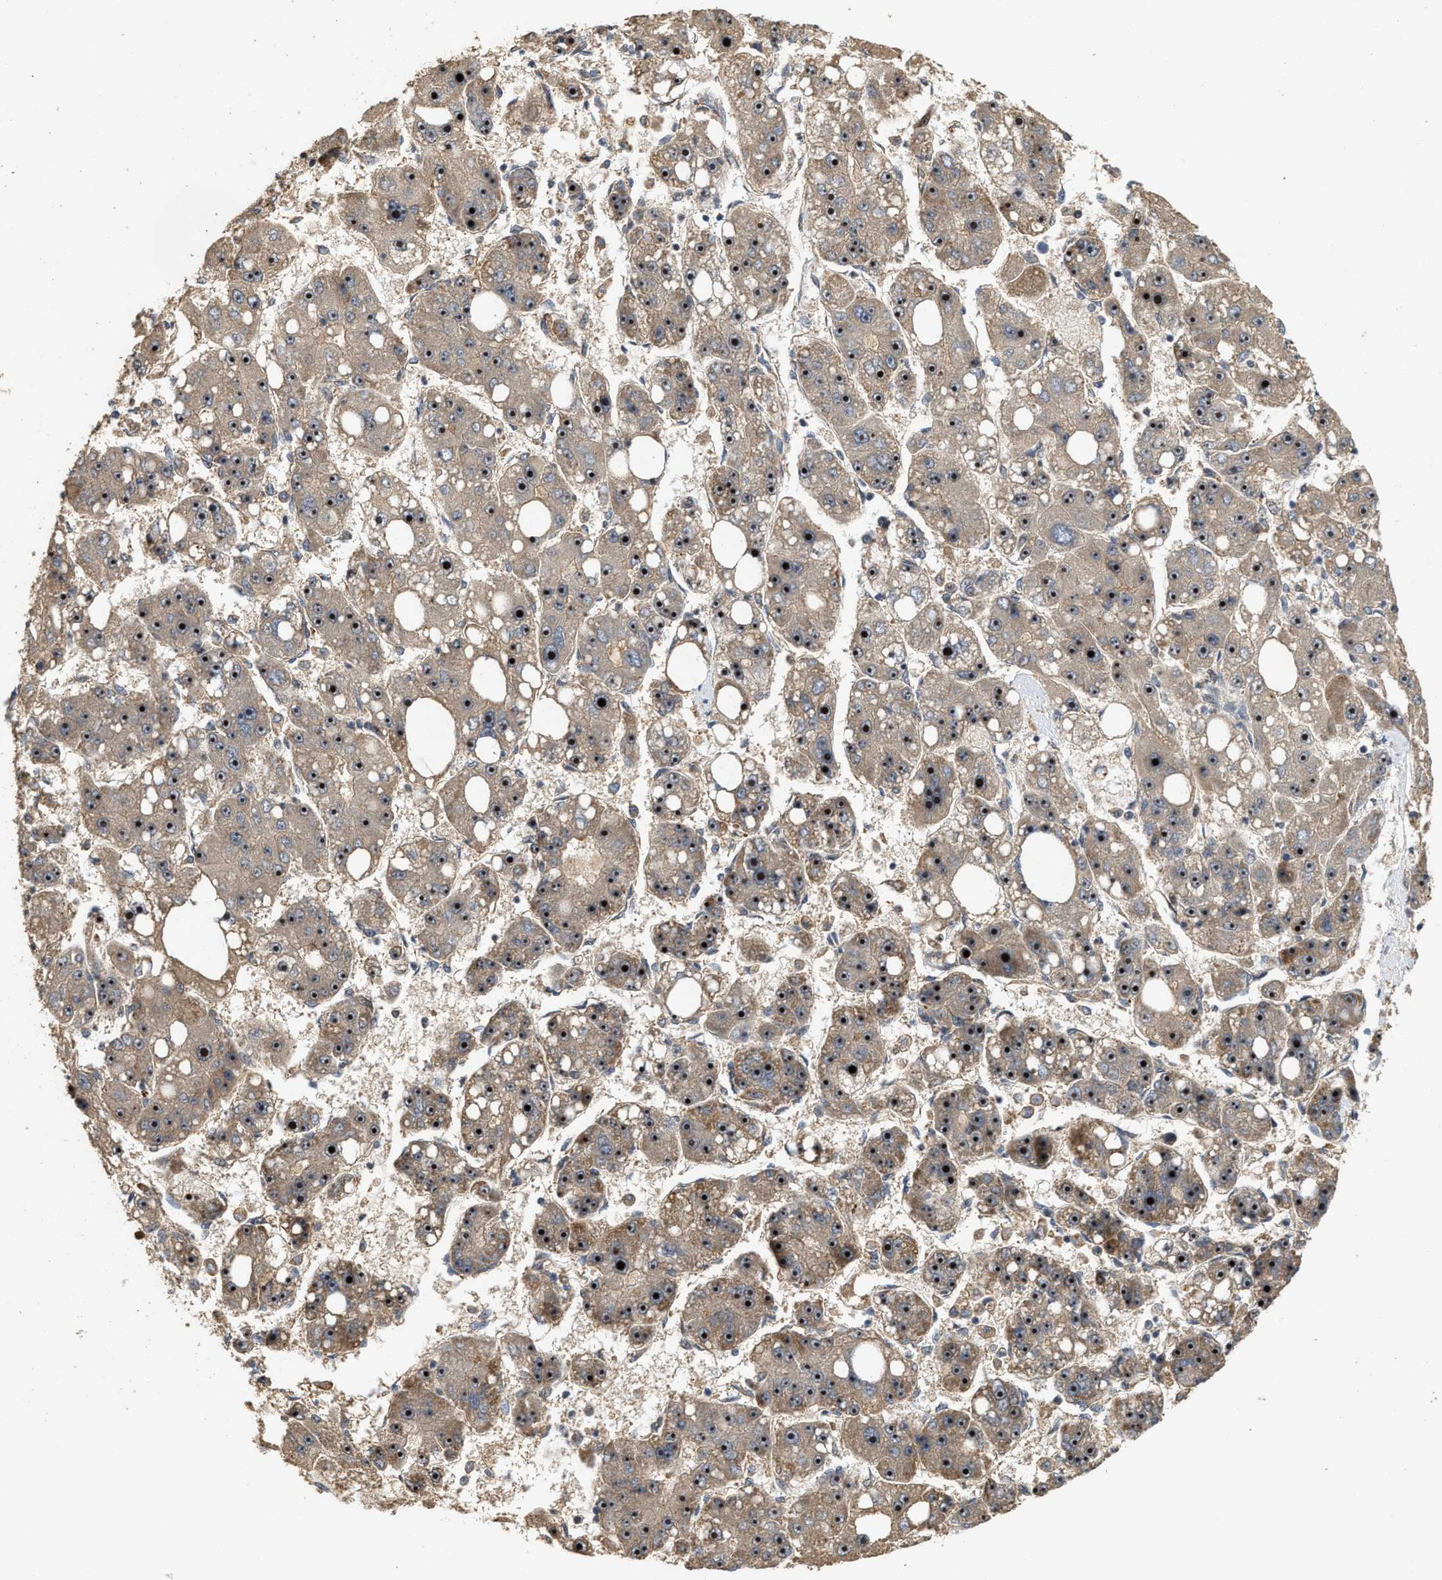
{"staining": {"intensity": "strong", "quantity": ">75%", "location": "cytoplasmic/membranous,nuclear"}, "tissue": "liver cancer", "cell_type": "Tumor cells", "image_type": "cancer", "snomed": [{"axis": "morphology", "description": "Carcinoma, Hepatocellular, NOS"}, {"axis": "topography", "description": "Liver"}], "caption": "High-magnification brightfield microscopy of liver cancer (hepatocellular carcinoma) stained with DAB (brown) and counterstained with hematoxylin (blue). tumor cells exhibit strong cytoplasmic/membranous and nuclear expression is present in about>75% of cells.", "gene": "ELP2", "patient": {"sex": "female", "age": 61}}